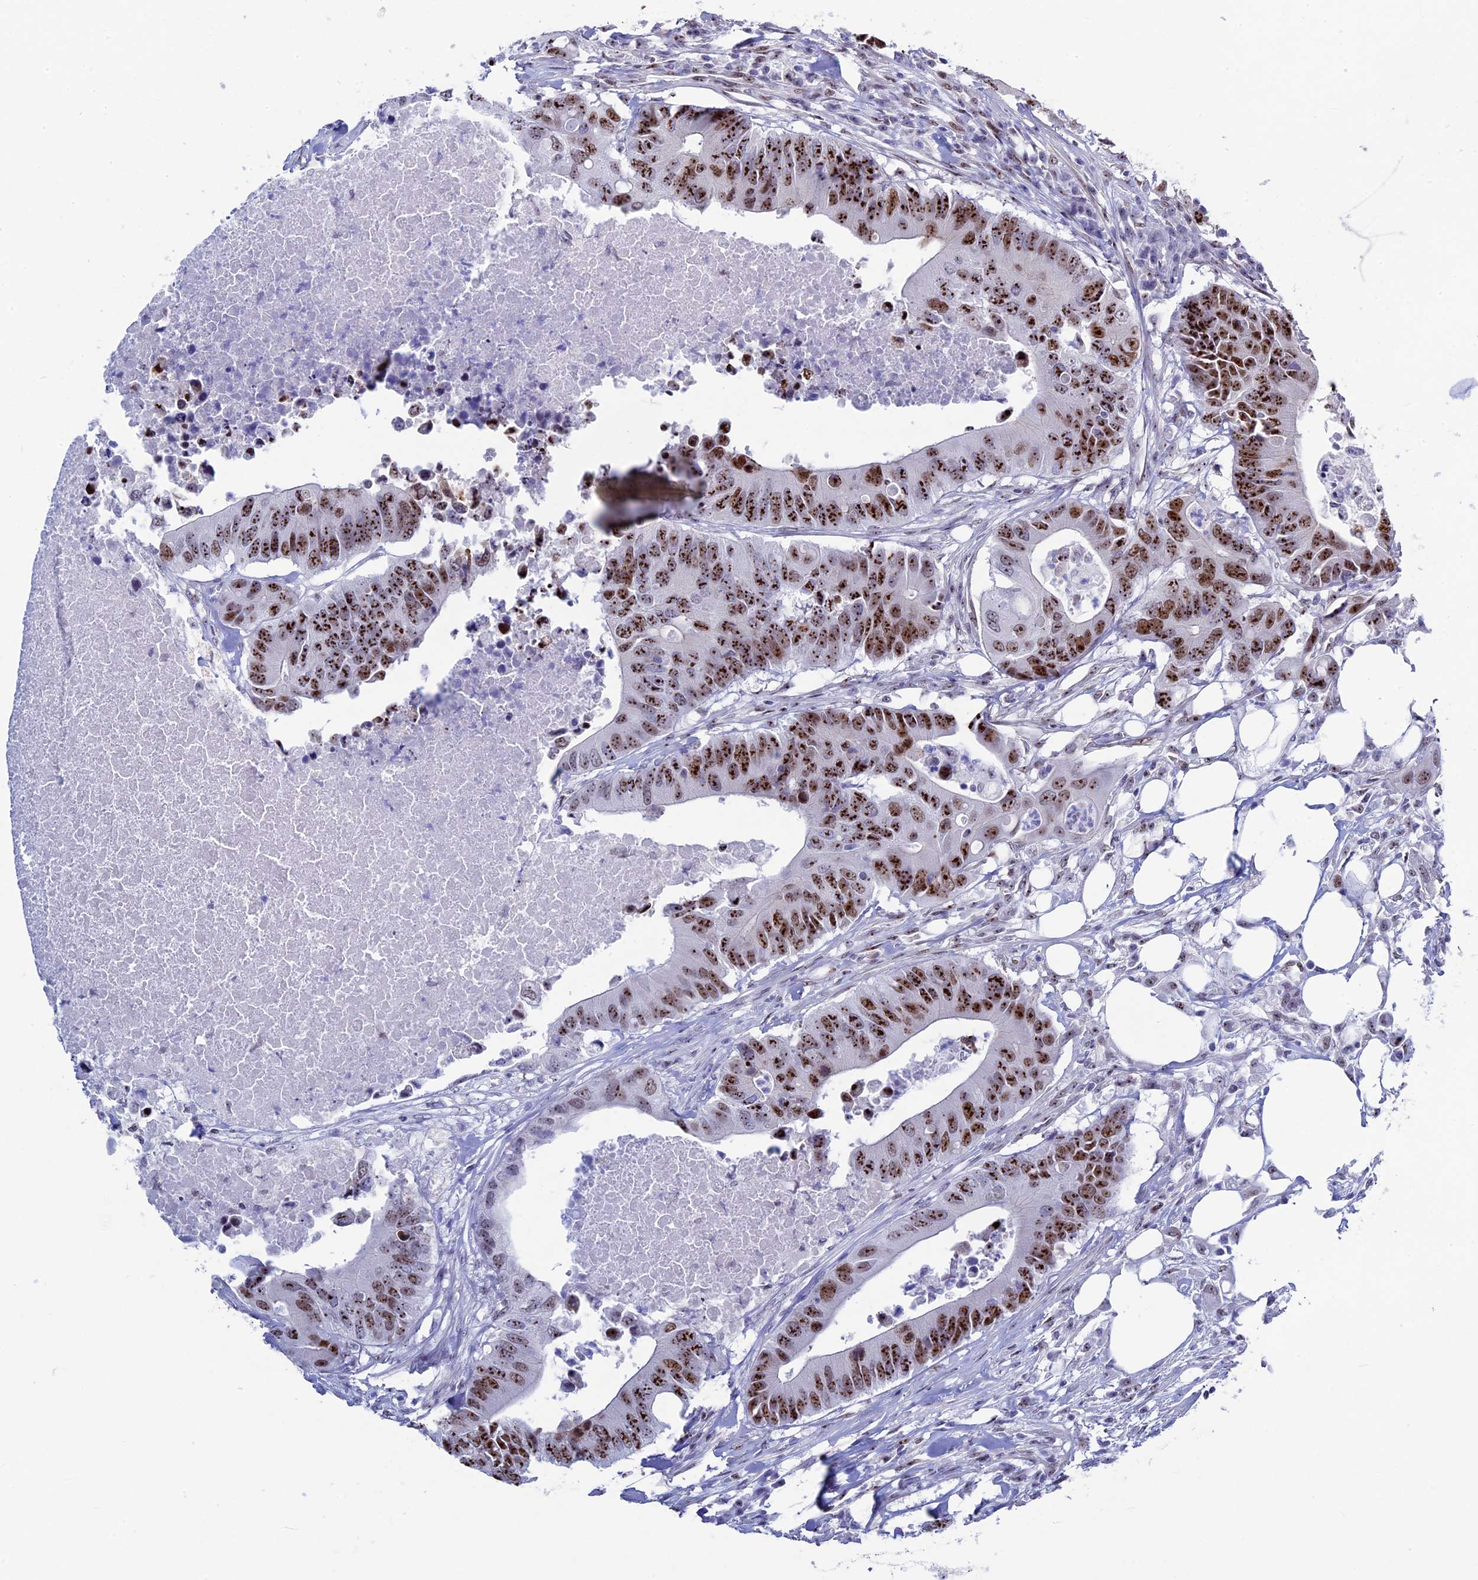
{"staining": {"intensity": "strong", "quantity": ">75%", "location": "nuclear"}, "tissue": "colorectal cancer", "cell_type": "Tumor cells", "image_type": "cancer", "snomed": [{"axis": "morphology", "description": "Adenocarcinoma, NOS"}, {"axis": "topography", "description": "Colon"}], "caption": "High-power microscopy captured an immunohistochemistry histopathology image of colorectal cancer, revealing strong nuclear expression in approximately >75% of tumor cells. Using DAB (3,3'-diaminobenzidine) (brown) and hematoxylin (blue) stains, captured at high magnification using brightfield microscopy.", "gene": "CCDC86", "patient": {"sex": "male", "age": 71}}